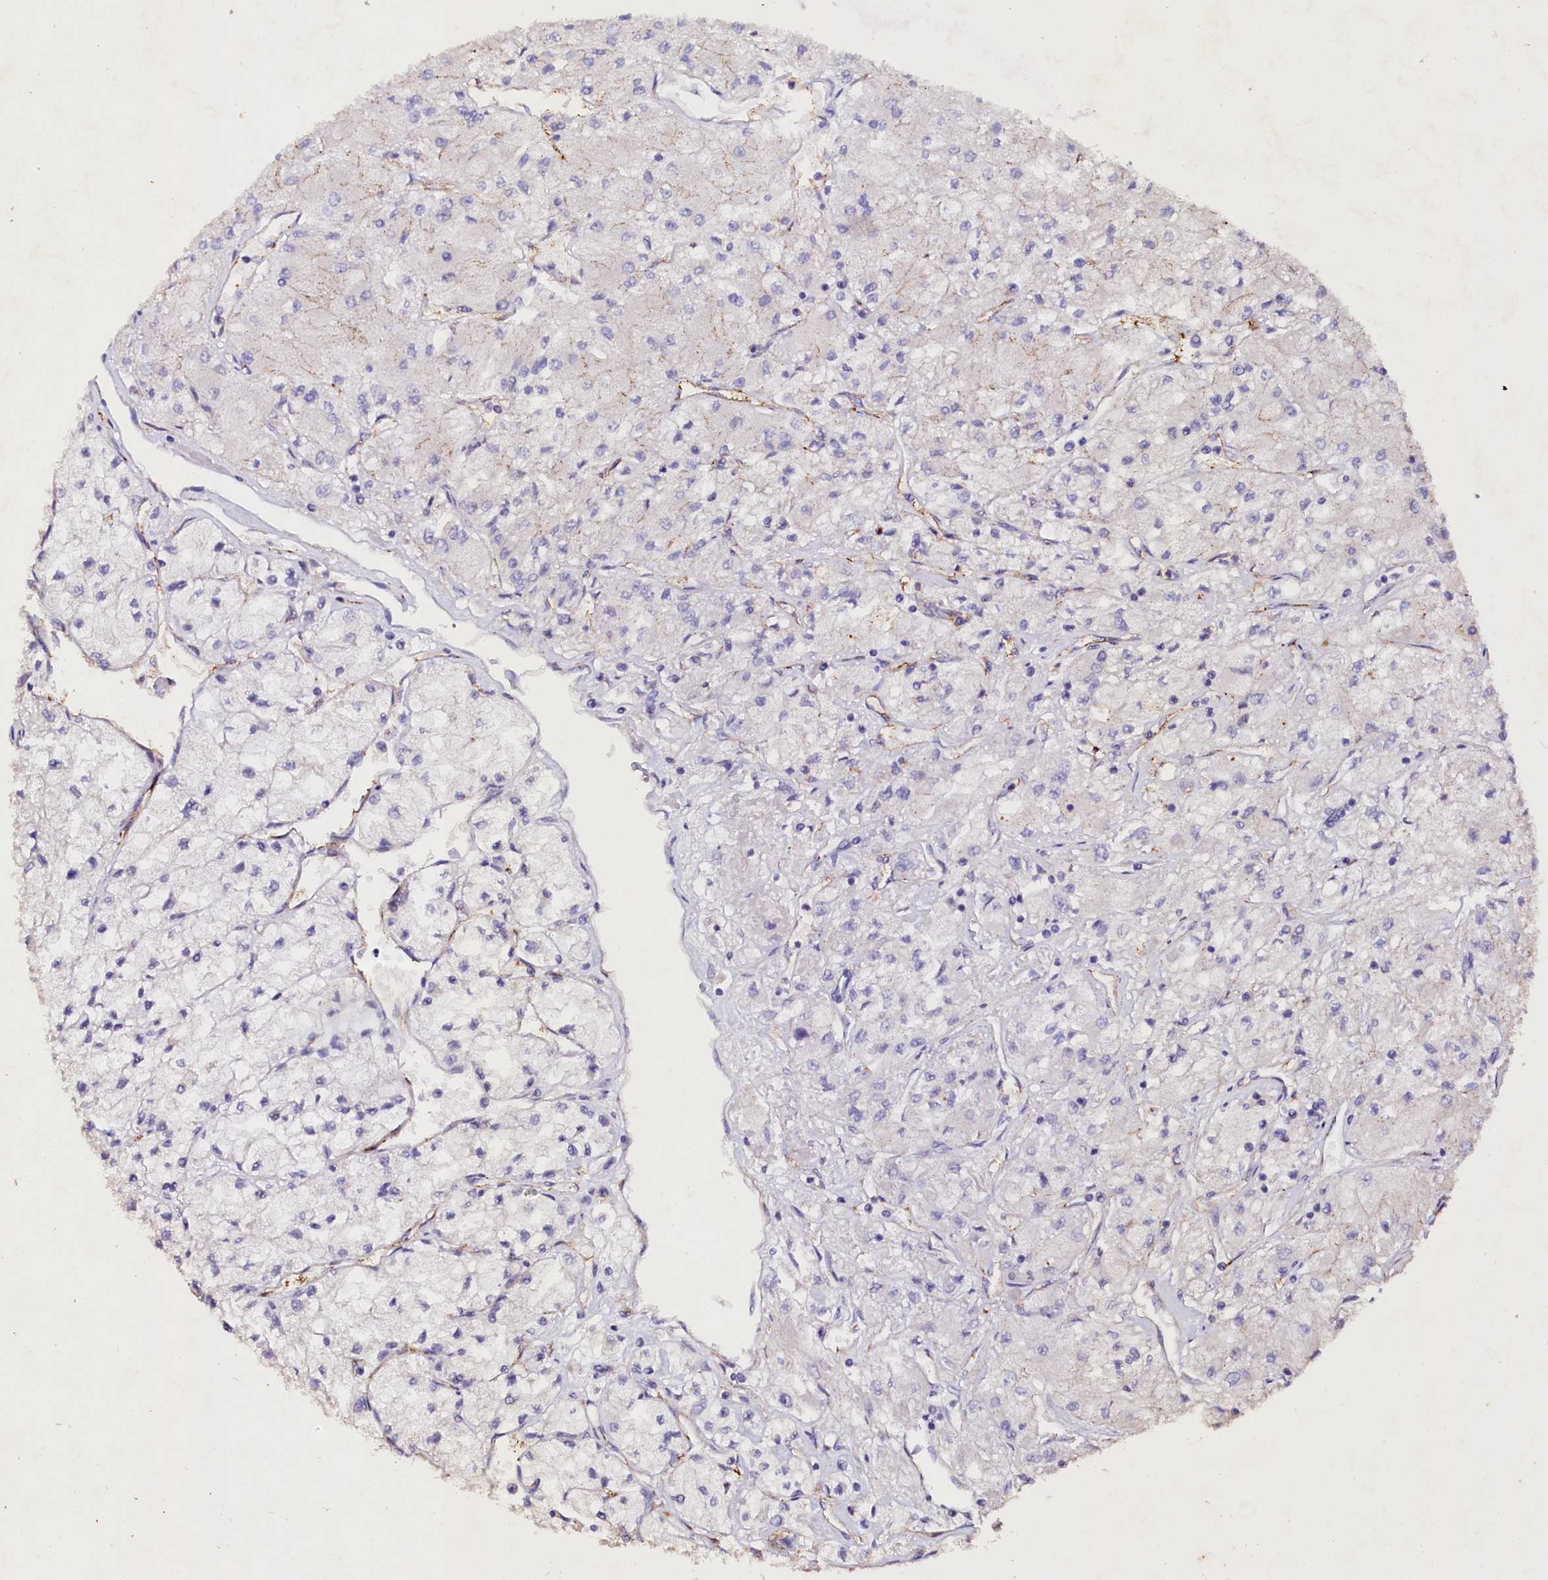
{"staining": {"intensity": "negative", "quantity": "none", "location": "none"}, "tissue": "renal cancer", "cell_type": "Tumor cells", "image_type": "cancer", "snomed": [{"axis": "morphology", "description": "Adenocarcinoma, NOS"}, {"axis": "topography", "description": "Kidney"}], "caption": "DAB (3,3'-diaminobenzidine) immunohistochemical staining of renal cancer reveals no significant positivity in tumor cells.", "gene": "VPS36", "patient": {"sex": "male", "age": 80}}